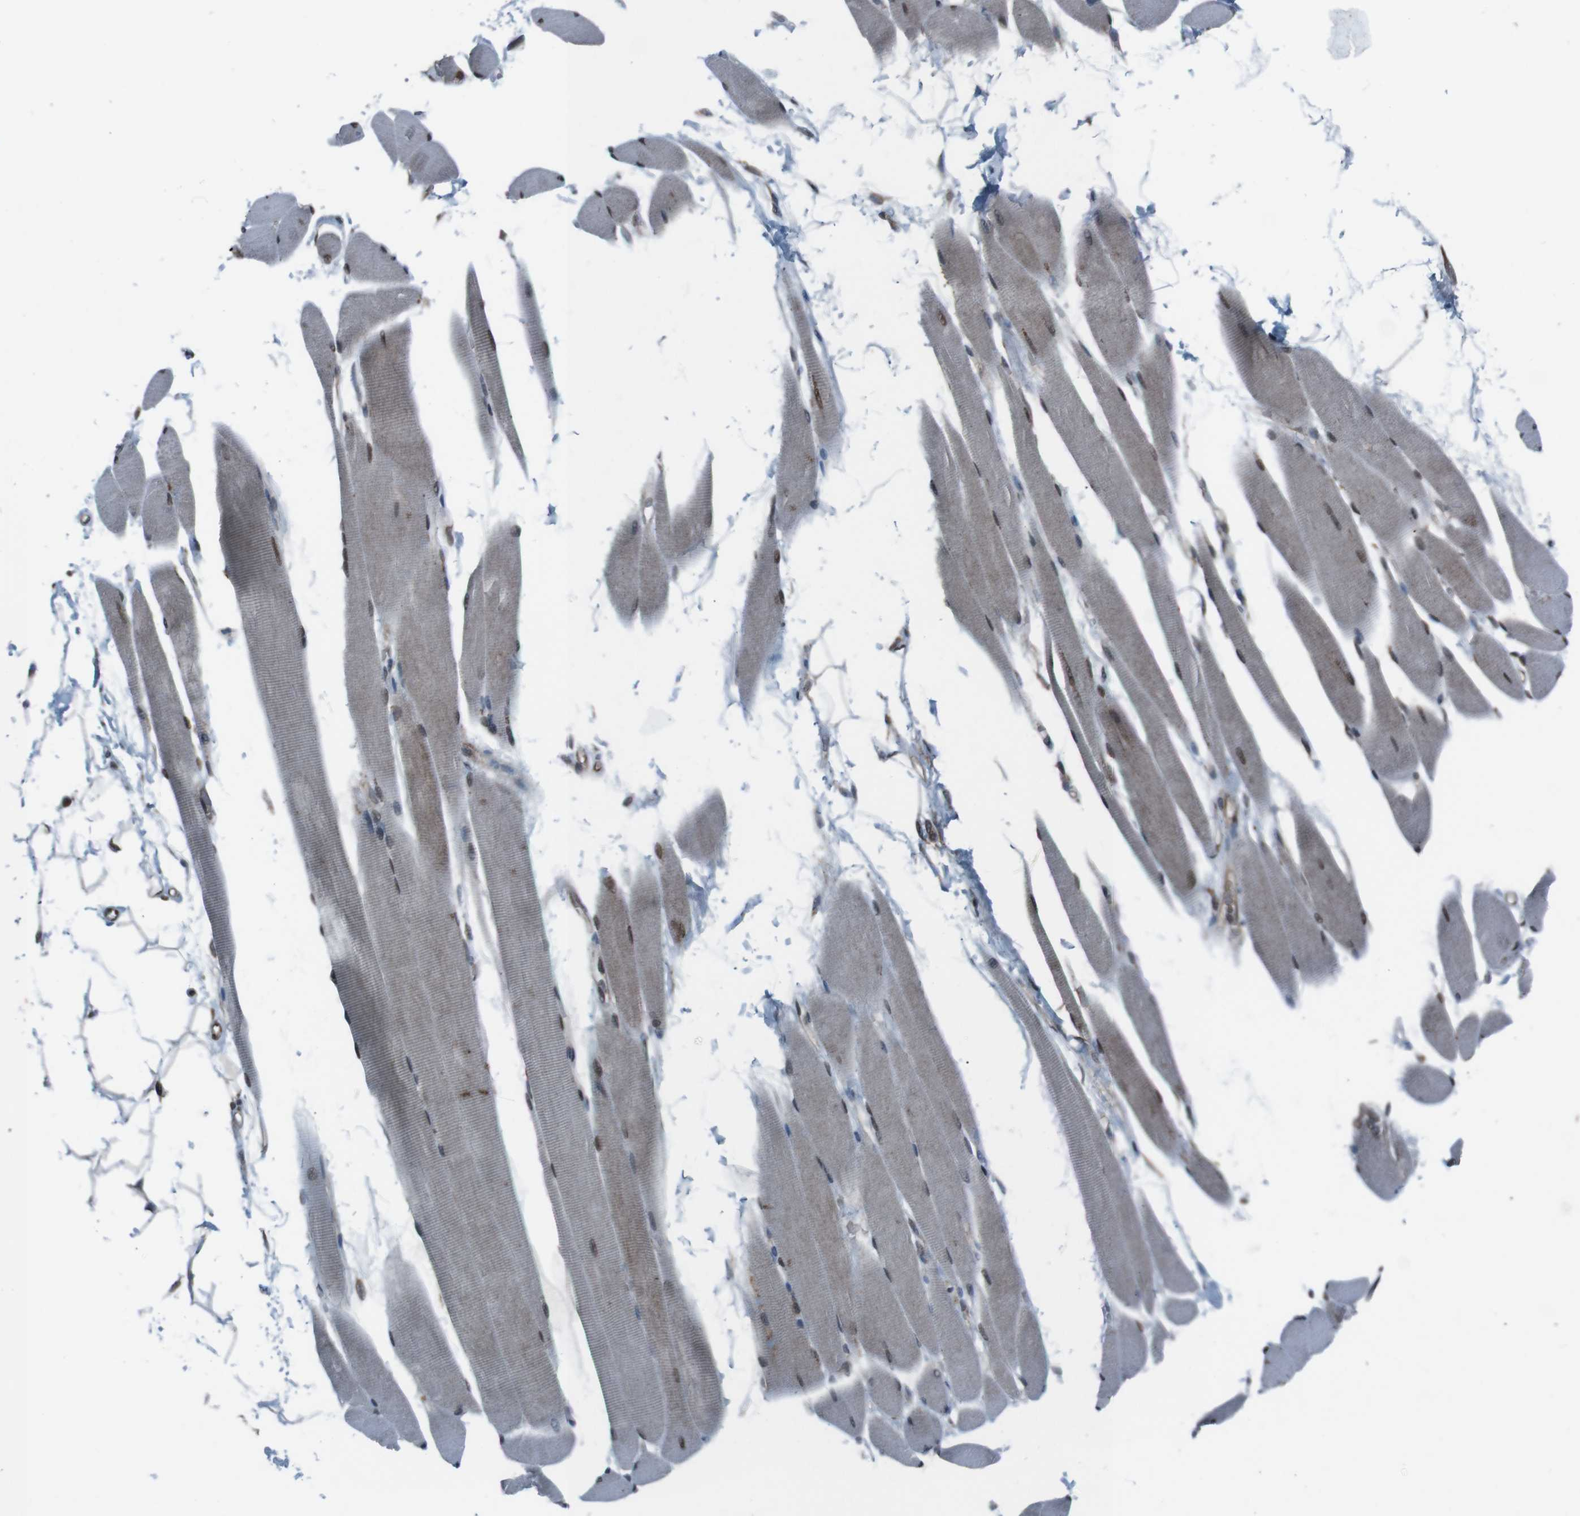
{"staining": {"intensity": "moderate", "quantity": ">75%", "location": "nuclear"}, "tissue": "skeletal muscle", "cell_type": "Myocytes", "image_type": "normal", "snomed": [{"axis": "morphology", "description": "Normal tissue, NOS"}, {"axis": "topography", "description": "Skeletal muscle"}, {"axis": "topography", "description": "Oral tissue"}, {"axis": "topography", "description": "Peripheral nerve tissue"}], "caption": "Moderate nuclear positivity for a protein is seen in about >75% of myocytes of normal skeletal muscle using IHC.", "gene": "SS18L1", "patient": {"sex": "female", "age": 84}}